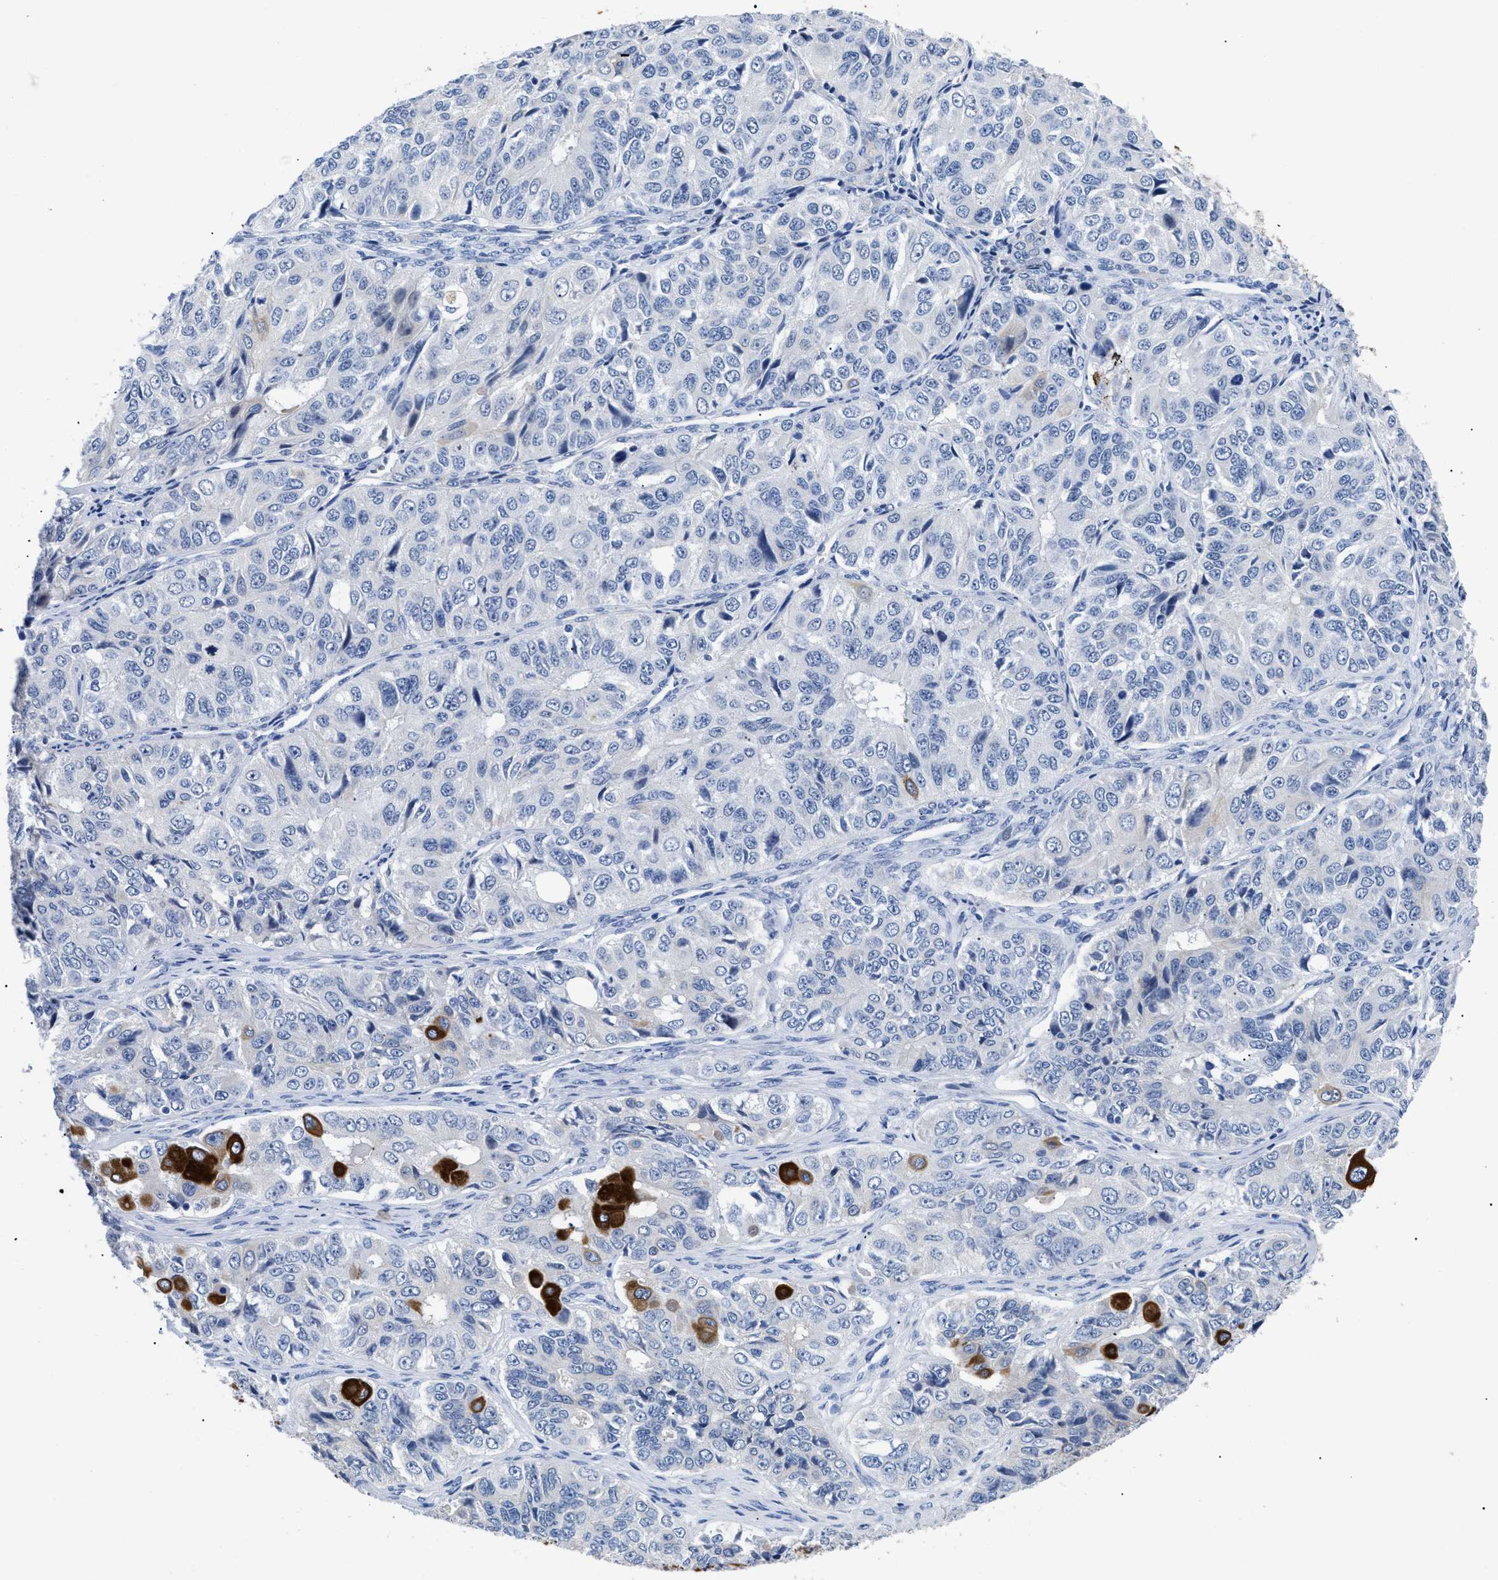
{"staining": {"intensity": "strong", "quantity": "<25%", "location": "cytoplasmic/membranous"}, "tissue": "ovarian cancer", "cell_type": "Tumor cells", "image_type": "cancer", "snomed": [{"axis": "morphology", "description": "Carcinoma, endometroid"}, {"axis": "topography", "description": "Ovary"}], "caption": "Tumor cells reveal strong cytoplasmic/membranous positivity in about <25% of cells in ovarian cancer.", "gene": "TMEM68", "patient": {"sex": "female", "age": 51}}